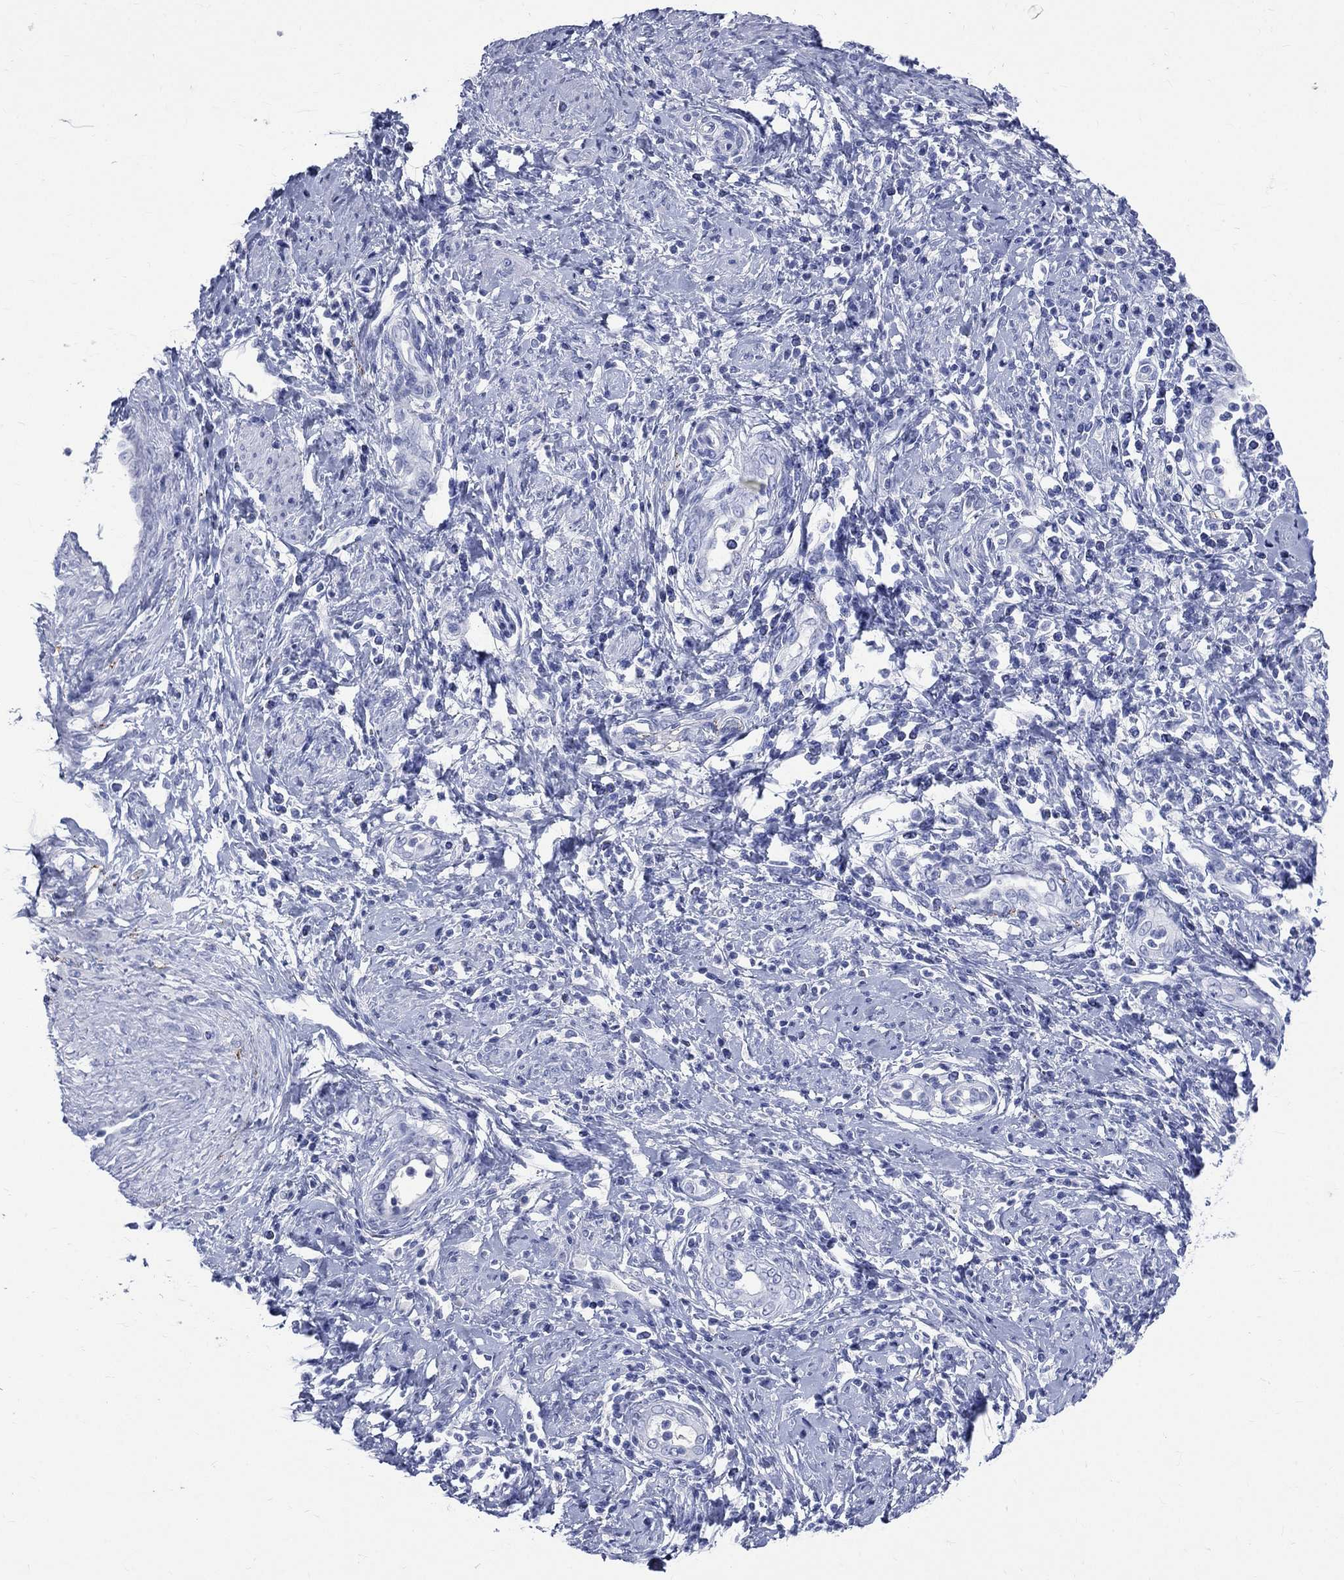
{"staining": {"intensity": "negative", "quantity": "none", "location": "none"}, "tissue": "cervical cancer", "cell_type": "Tumor cells", "image_type": "cancer", "snomed": [{"axis": "morphology", "description": "Squamous cell carcinoma, NOS"}, {"axis": "topography", "description": "Cervix"}], "caption": "Image shows no protein positivity in tumor cells of cervical cancer tissue. (Stains: DAB (3,3'-diaminobenzidine) IHC with hematoxylin counter stain, Microscopy: brightfield microscopy at high magnification).", "gene": "SYP", "patient": {"sex": "female", "age": 26}}